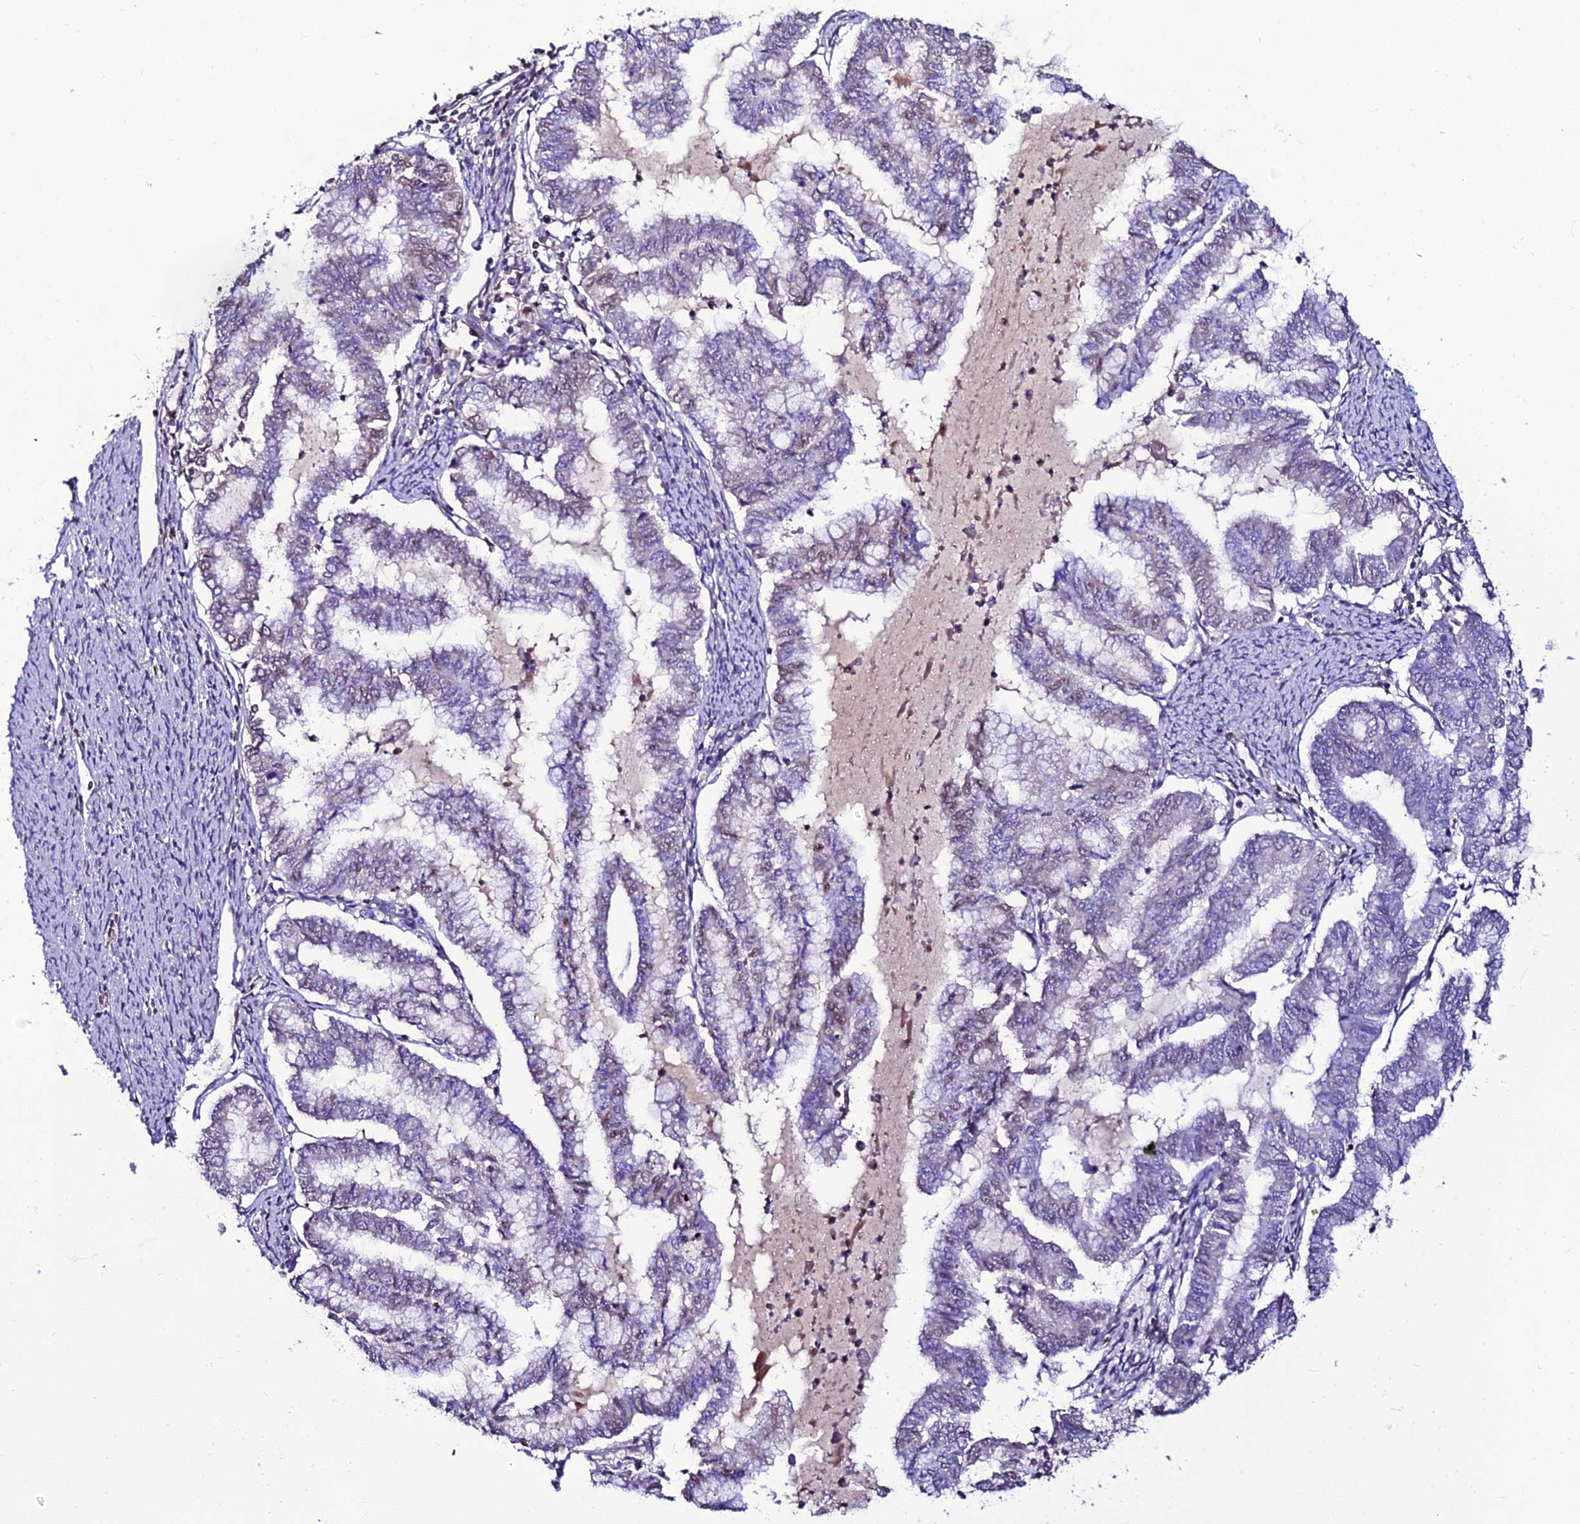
{"staining": {"intensity": "weak", "quantity": "<25%", "location": "nuclear"}, "tissue": "endometrial cancer", "cell_type": "Tumor cells", "image_type": "cancer", "snomed": [{"axis": "morphology", "description": "Adenocarcinoma, NOS"}, {"axis": "topography", "description": "Endometrium"}], "caption": "Tumor cells show no significant protein expression in adenocarcinoma (endometrial).", "gene": "DEFB132", "patient": {"sex": "female", "age": 79}}